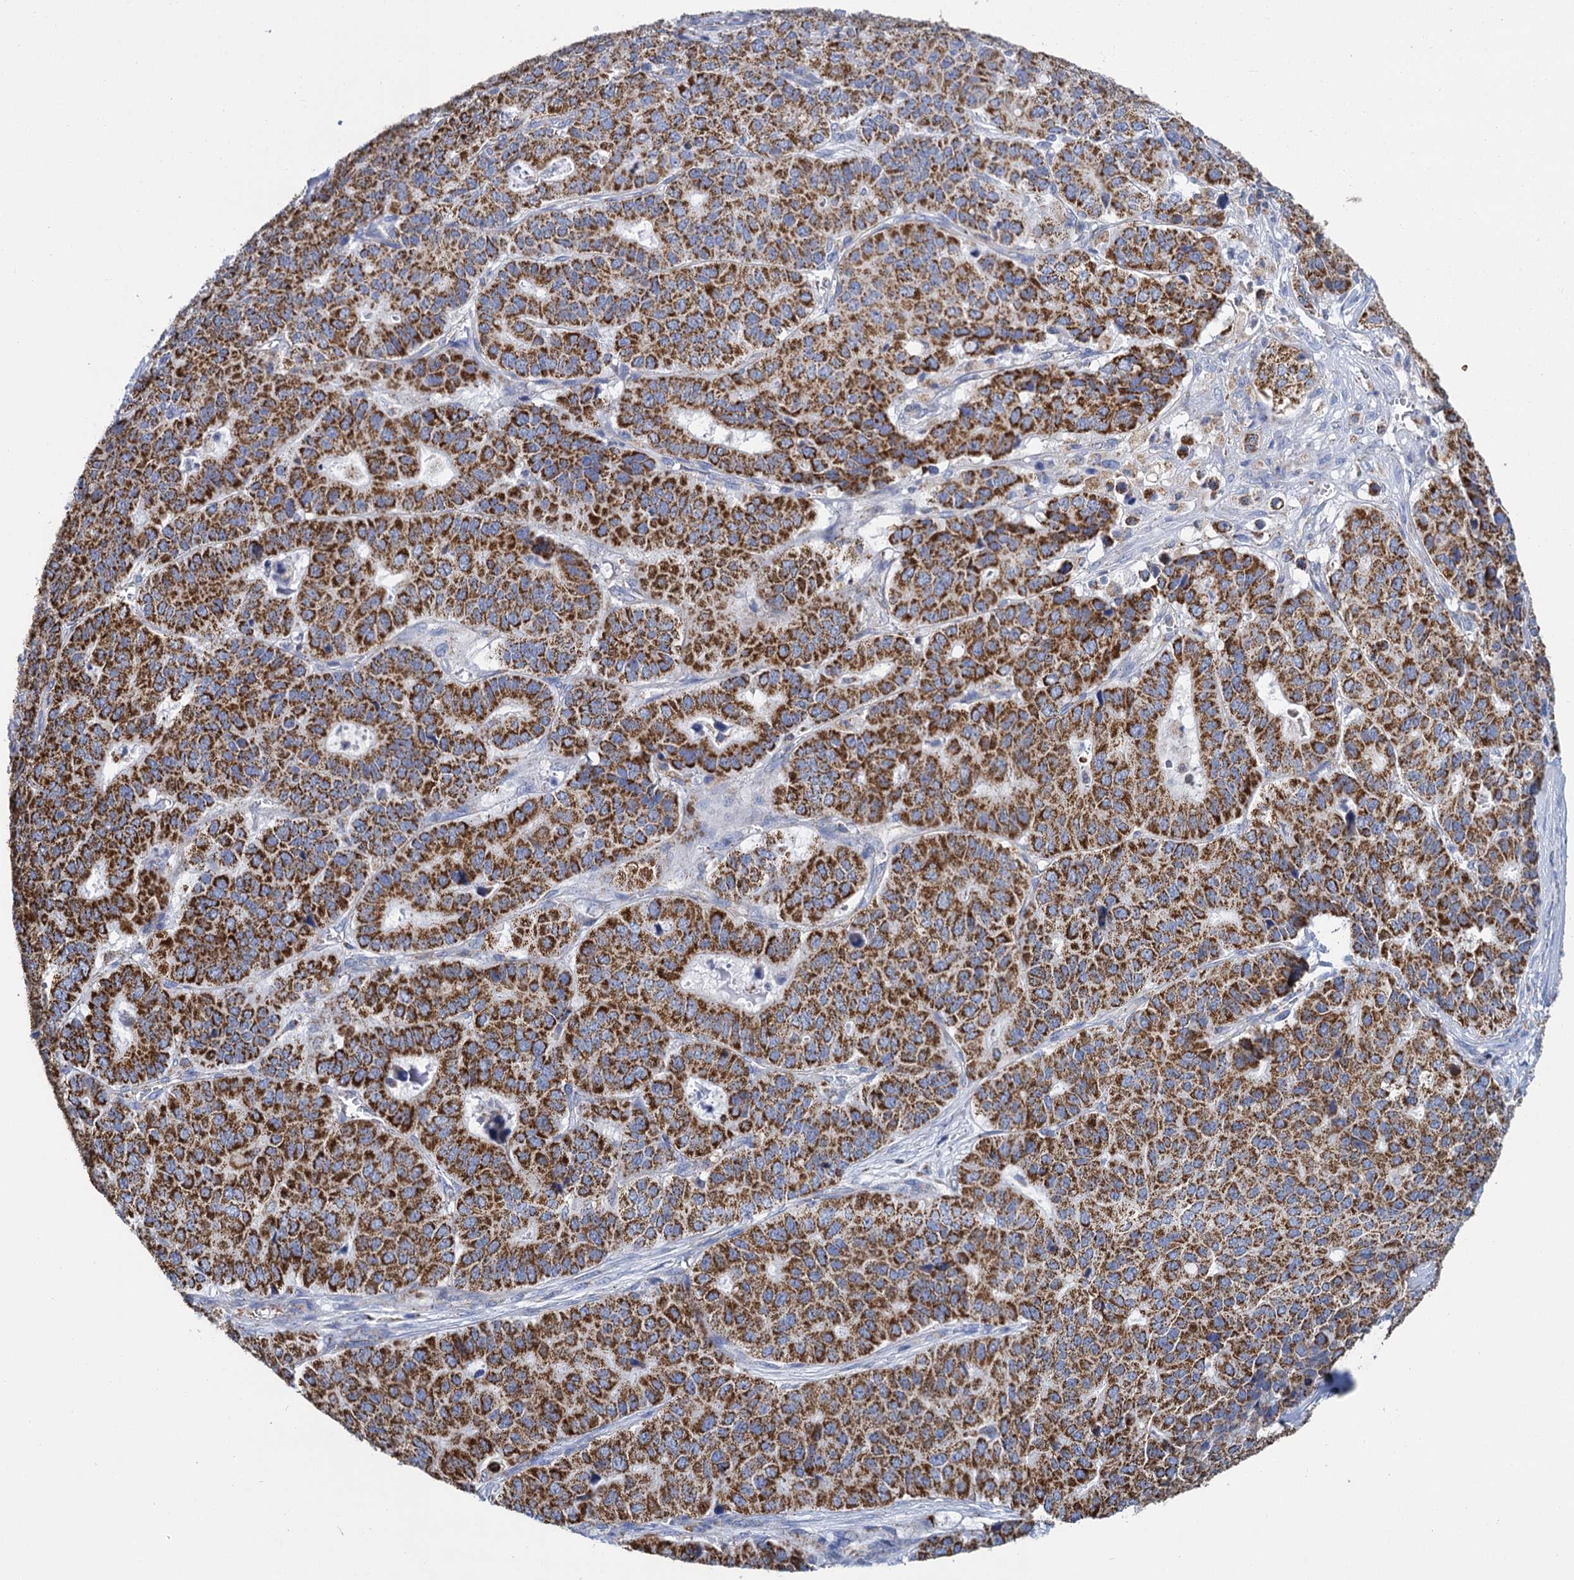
{"staining": {"intensity": "strong", "quantity": ">75%", "location": "cytoplasmic/membranous"}, "tissue": "pancreatic cancer", "cell_type": "Tumor cells", "image_type": "cancer", "snomed": [{"axis": "morphology", "description": "Adenocarcinoma, NOS"}, {"axis": "topography", "description": "Pancreas"}], "caption": "Brown immunohistochemical staining in human adenocarcinoma (pancreatic) demonstrates strong cytoplasmic/membranous positivity in approximately >75% of tumor cells.", "gene": "CCP110", "patient": {"sex": "male", "age": 50}}